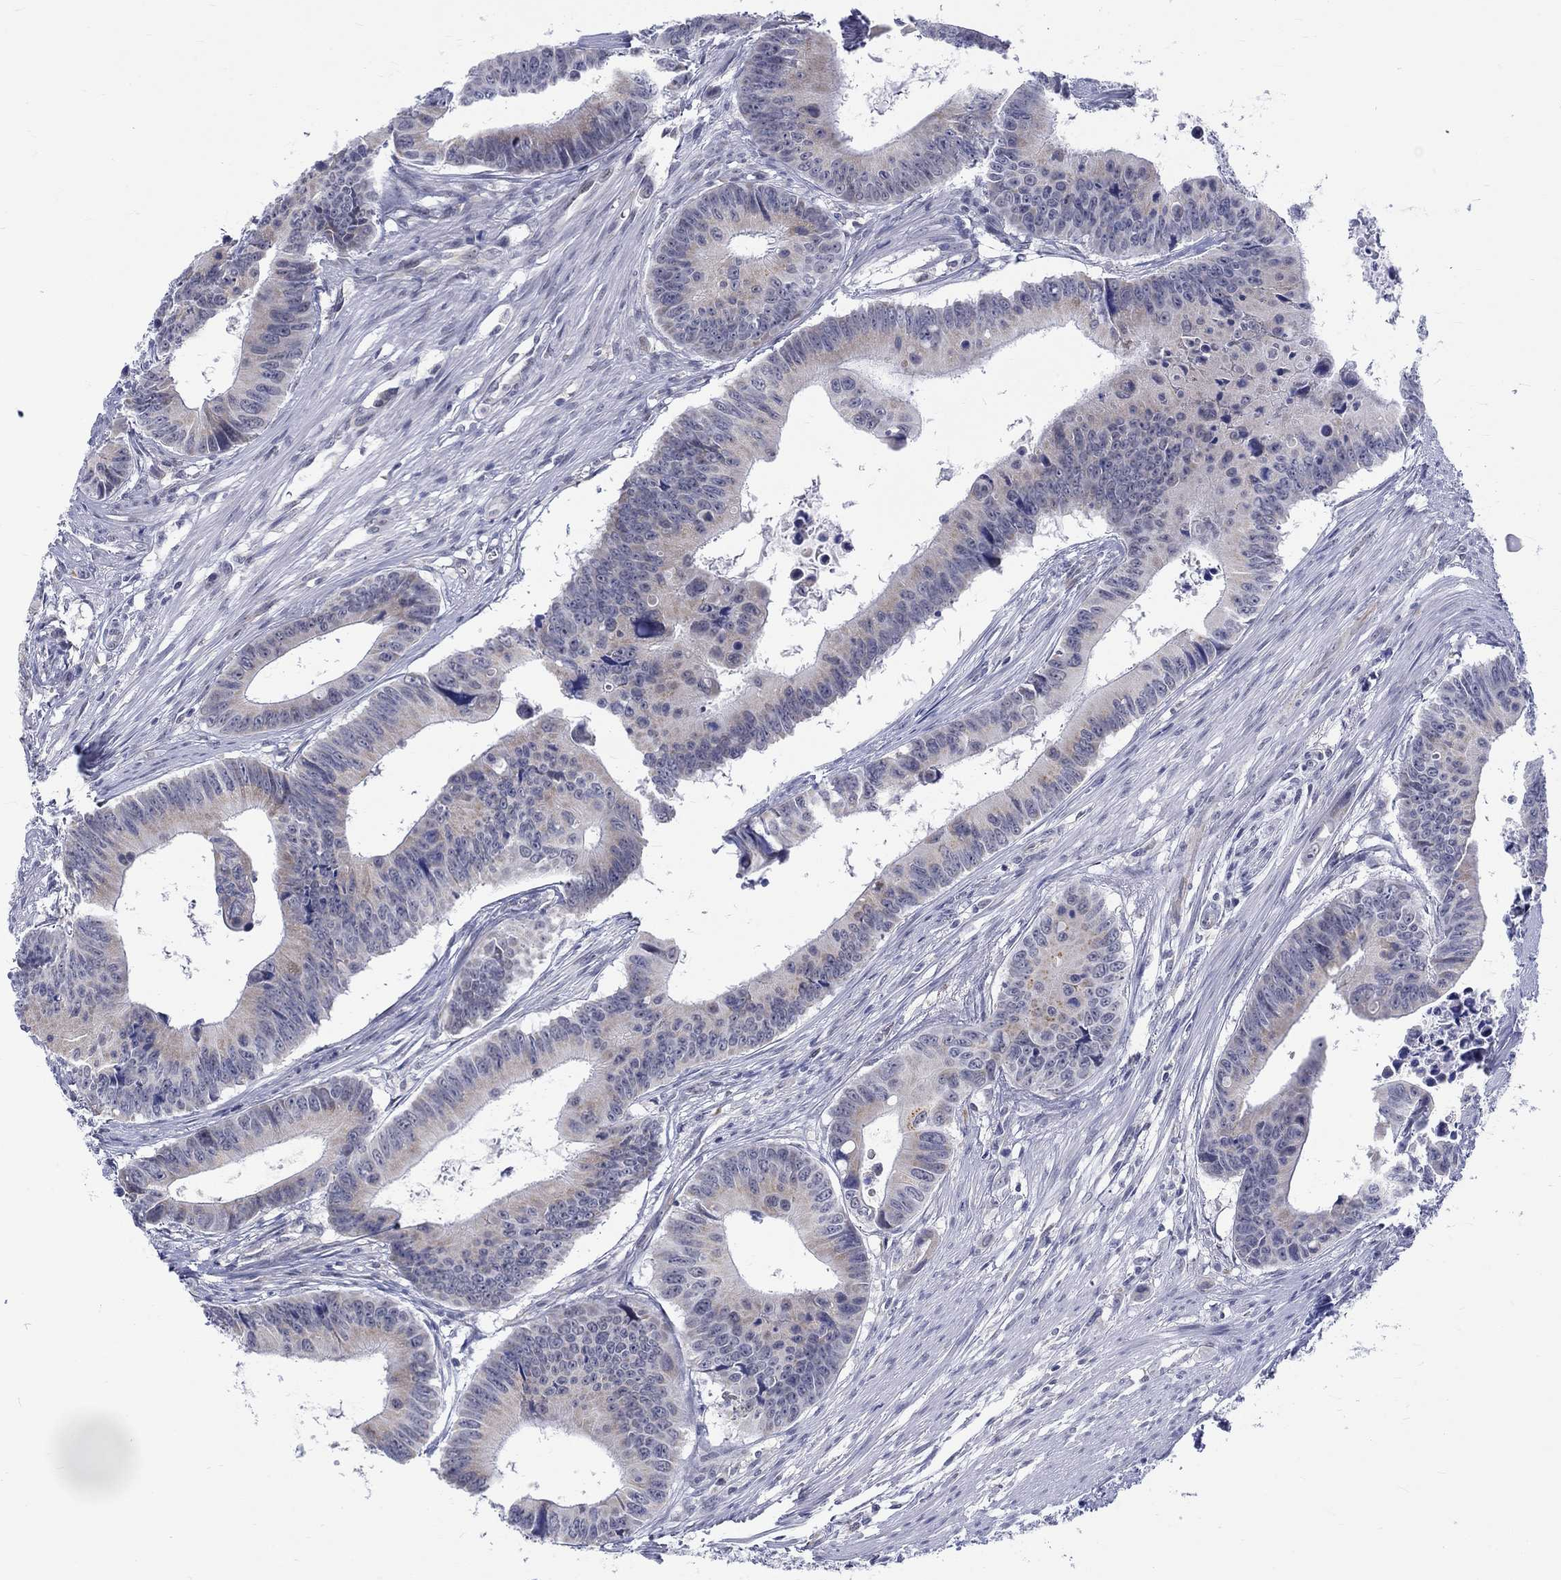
{"staining": {"intensity": "negative", "quantity": "none", "location": "none"}, "tissue": "colorectal cancer", "cell_type": "Tumor cells", "image_type": "cancer", "snomed": [{"axis": "morphology", "description": "Adenocarcinoma, NOS"}, {"axis": "topography", "description": "Colon"}], "caption": "This image is of colorectal cancer stained with immunohistochemistry (IHC) to label a protein in brown with the nuclei are counter-stained blue. There is no staining in tumor cells.", "gene": "ST6GALNAC1", "patient": {"sex": "female", "age": 87}}